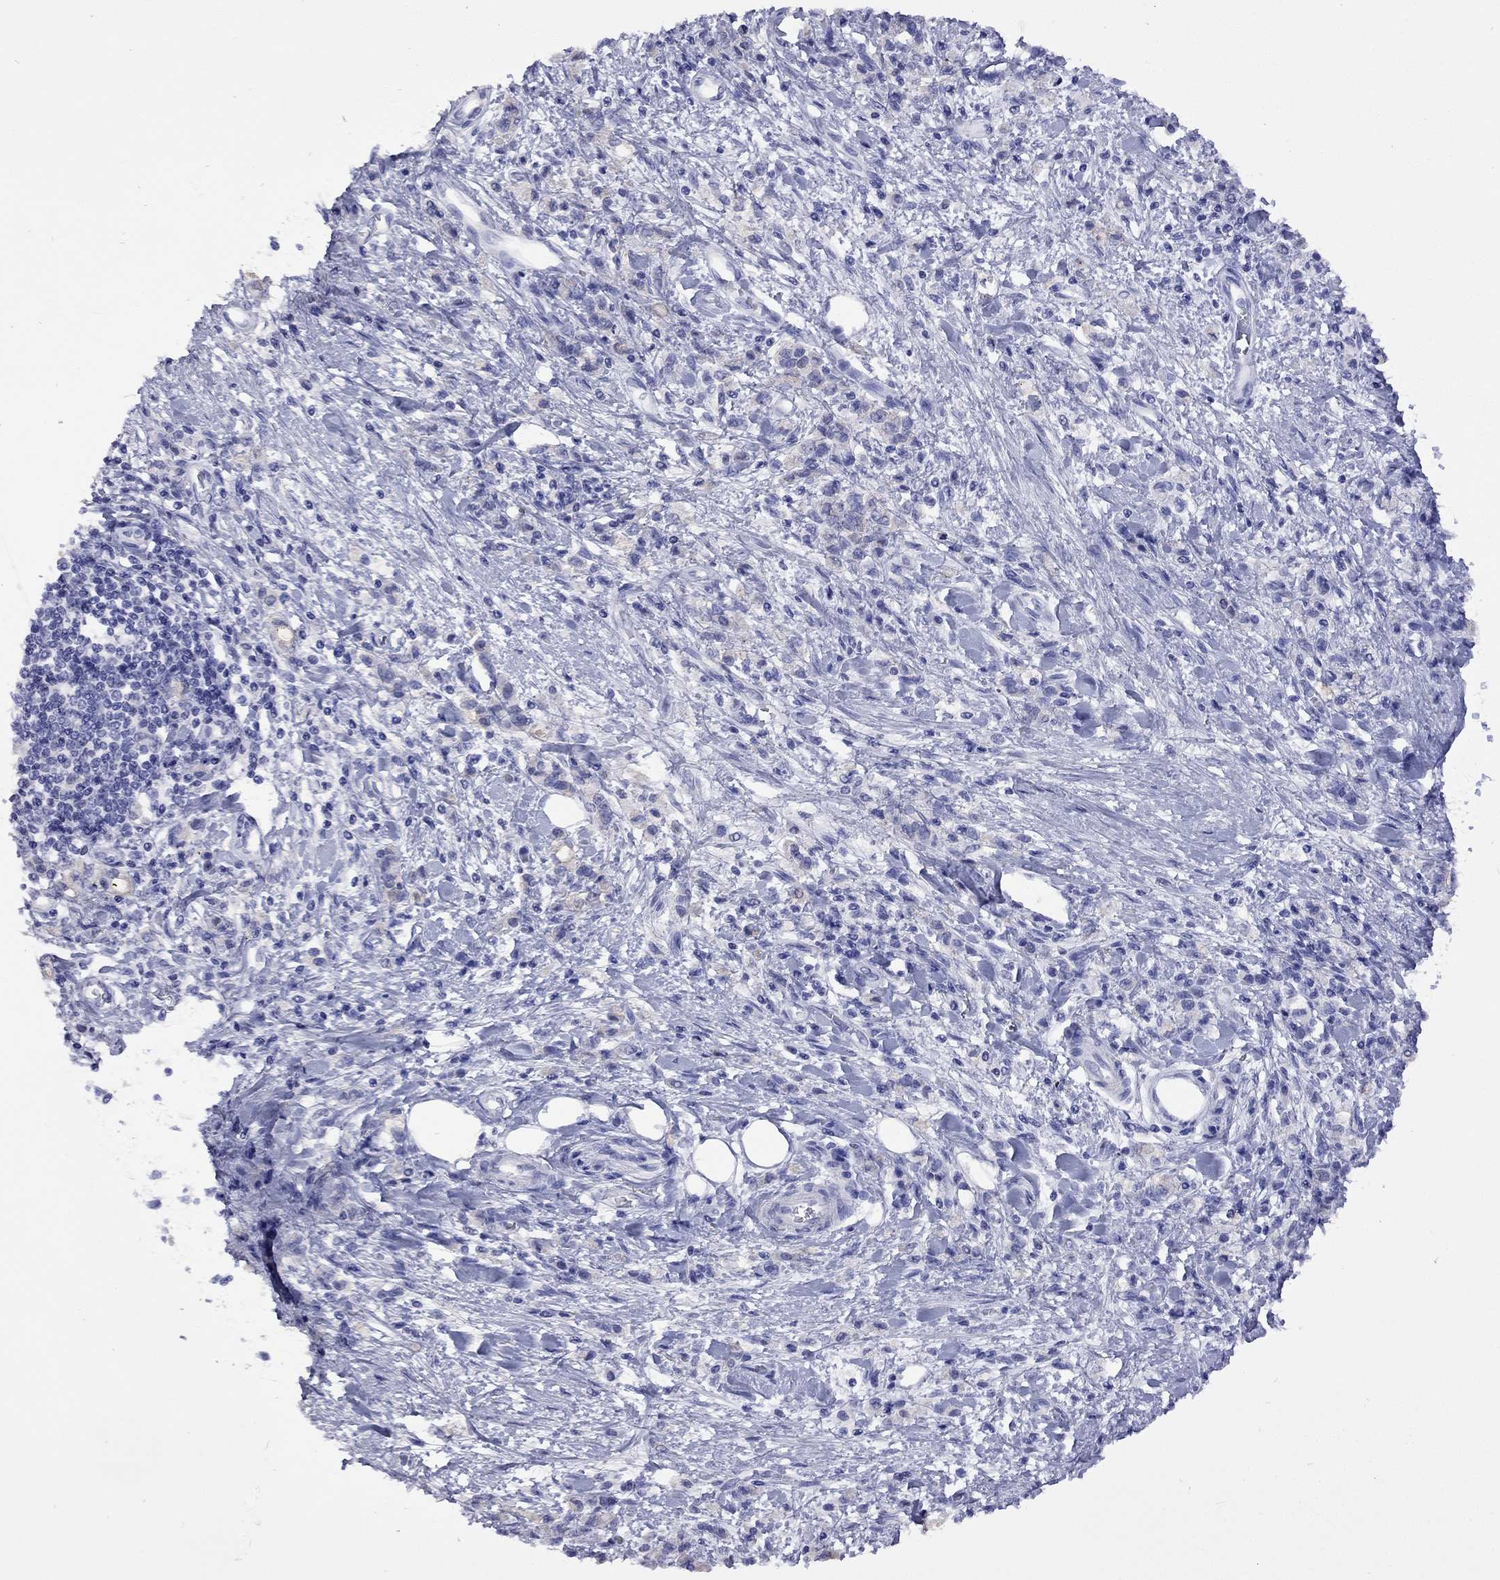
{"staining": {"intensity": "negative", "quantity": "none", "location": "none"}, "tissue": "stomach cancer", "cell_type": "Tumor cells", "image_type": "cancer", "snomed": [{"axis": "morphology", "description": "Adenocarcinoma, NOS"}, {"axis": "topography", "description": "Stomach"}], "caption": "High magnification brightfield microscopy of stomach cancer (adenocarcinoma) stained with DAB (brown) and counterstained with hematoxylin (blue): tumor cells show no significant positivity. (DAB IHC, high magnification).", "gene": "FIGLA", "patient": {"sex": "male", "age": 77}}